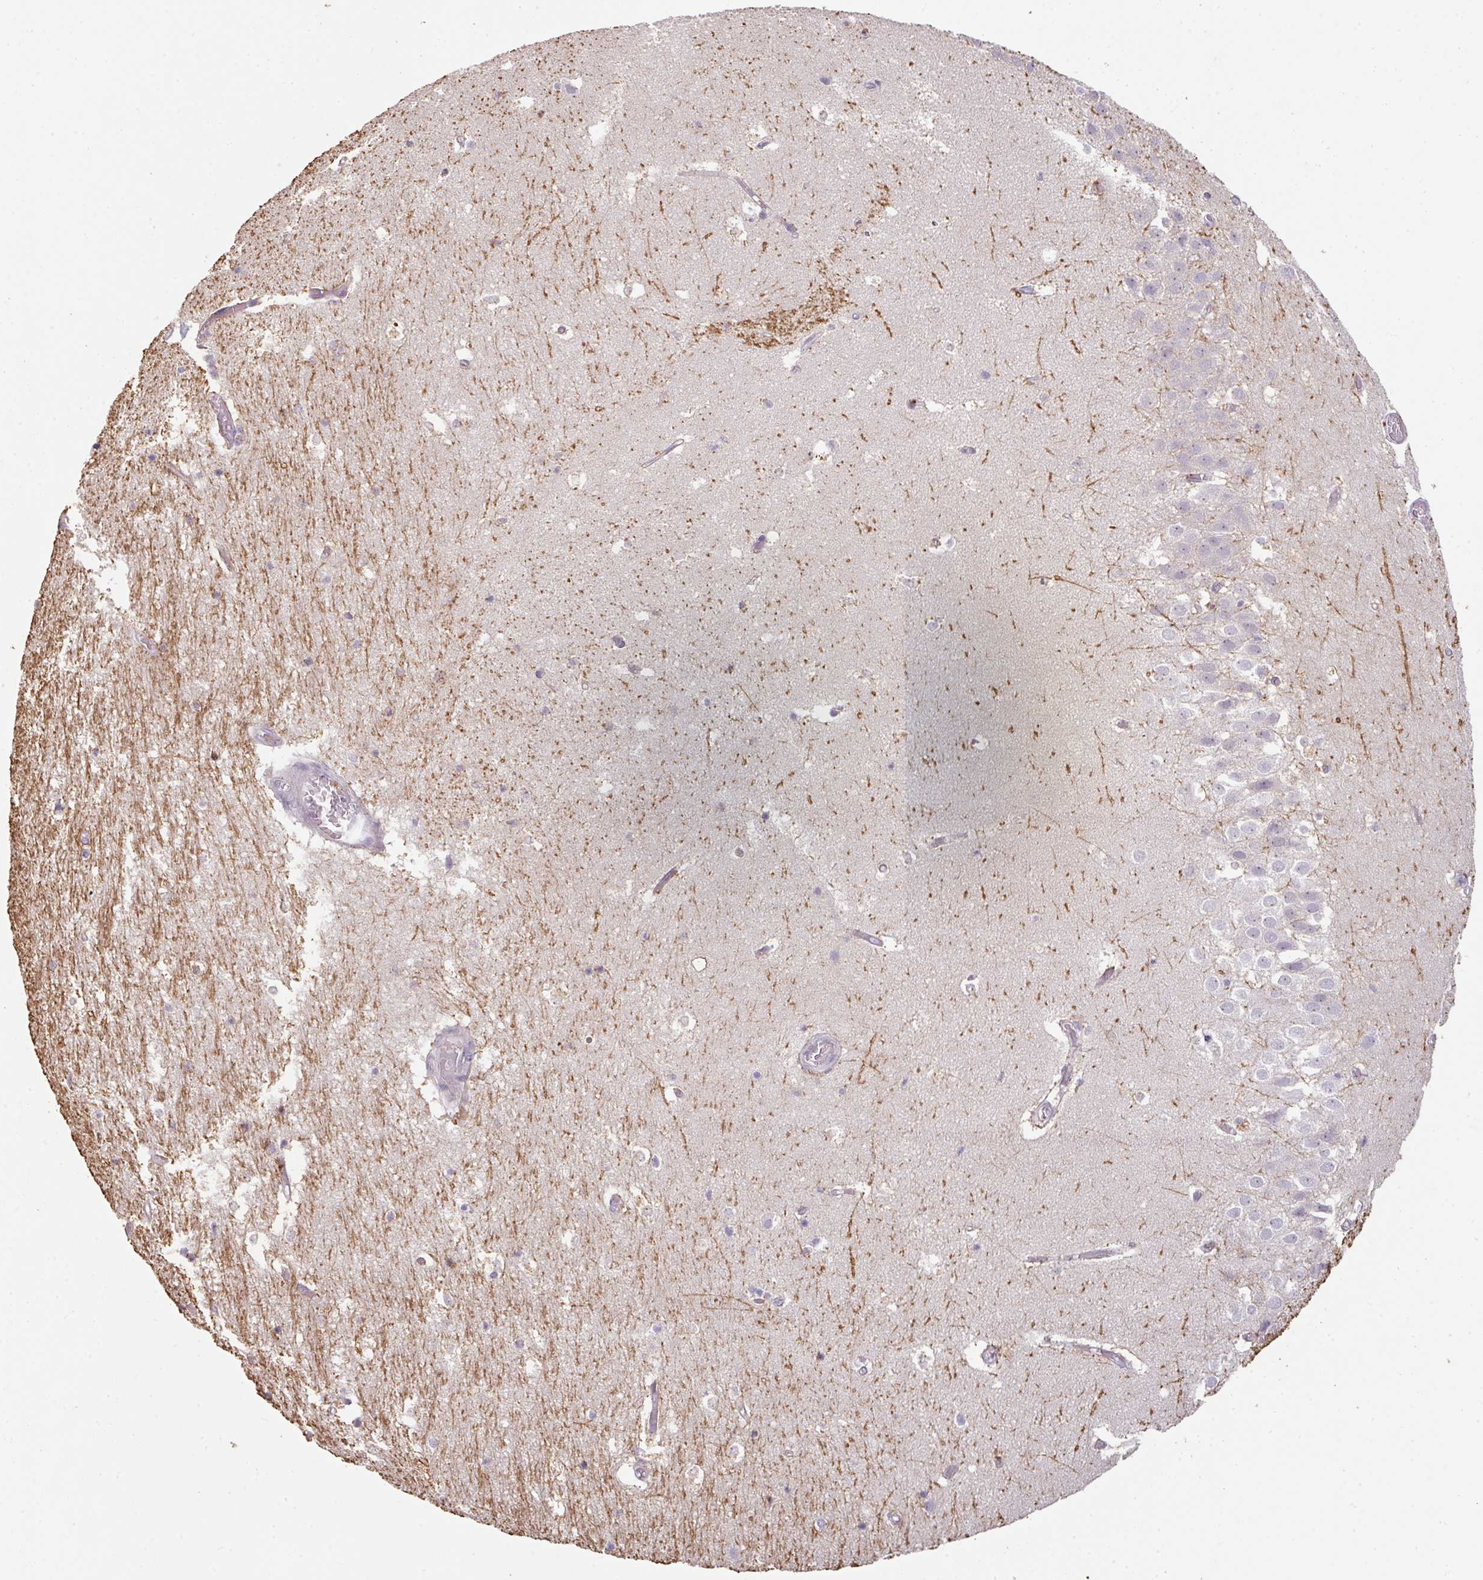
{"staining": {"intensity": "negative", "quantity": "none", "location": "none"}, "tissue": "hippocampus", "cell_type": "Glial cells", "image_type": "normal", "snomed": [{"axis": "morphology", "description": "Normal tissue, NOS"}, {"axis": "topography", "description": "Hippocampus"}], "caption": "Glial cells show no significant protein positivity in benign hippocampus. (DAB immunohistochemistry, high magnification).", "gene": "ZNF266", "patient": {"sex": "female", "age": 52}}